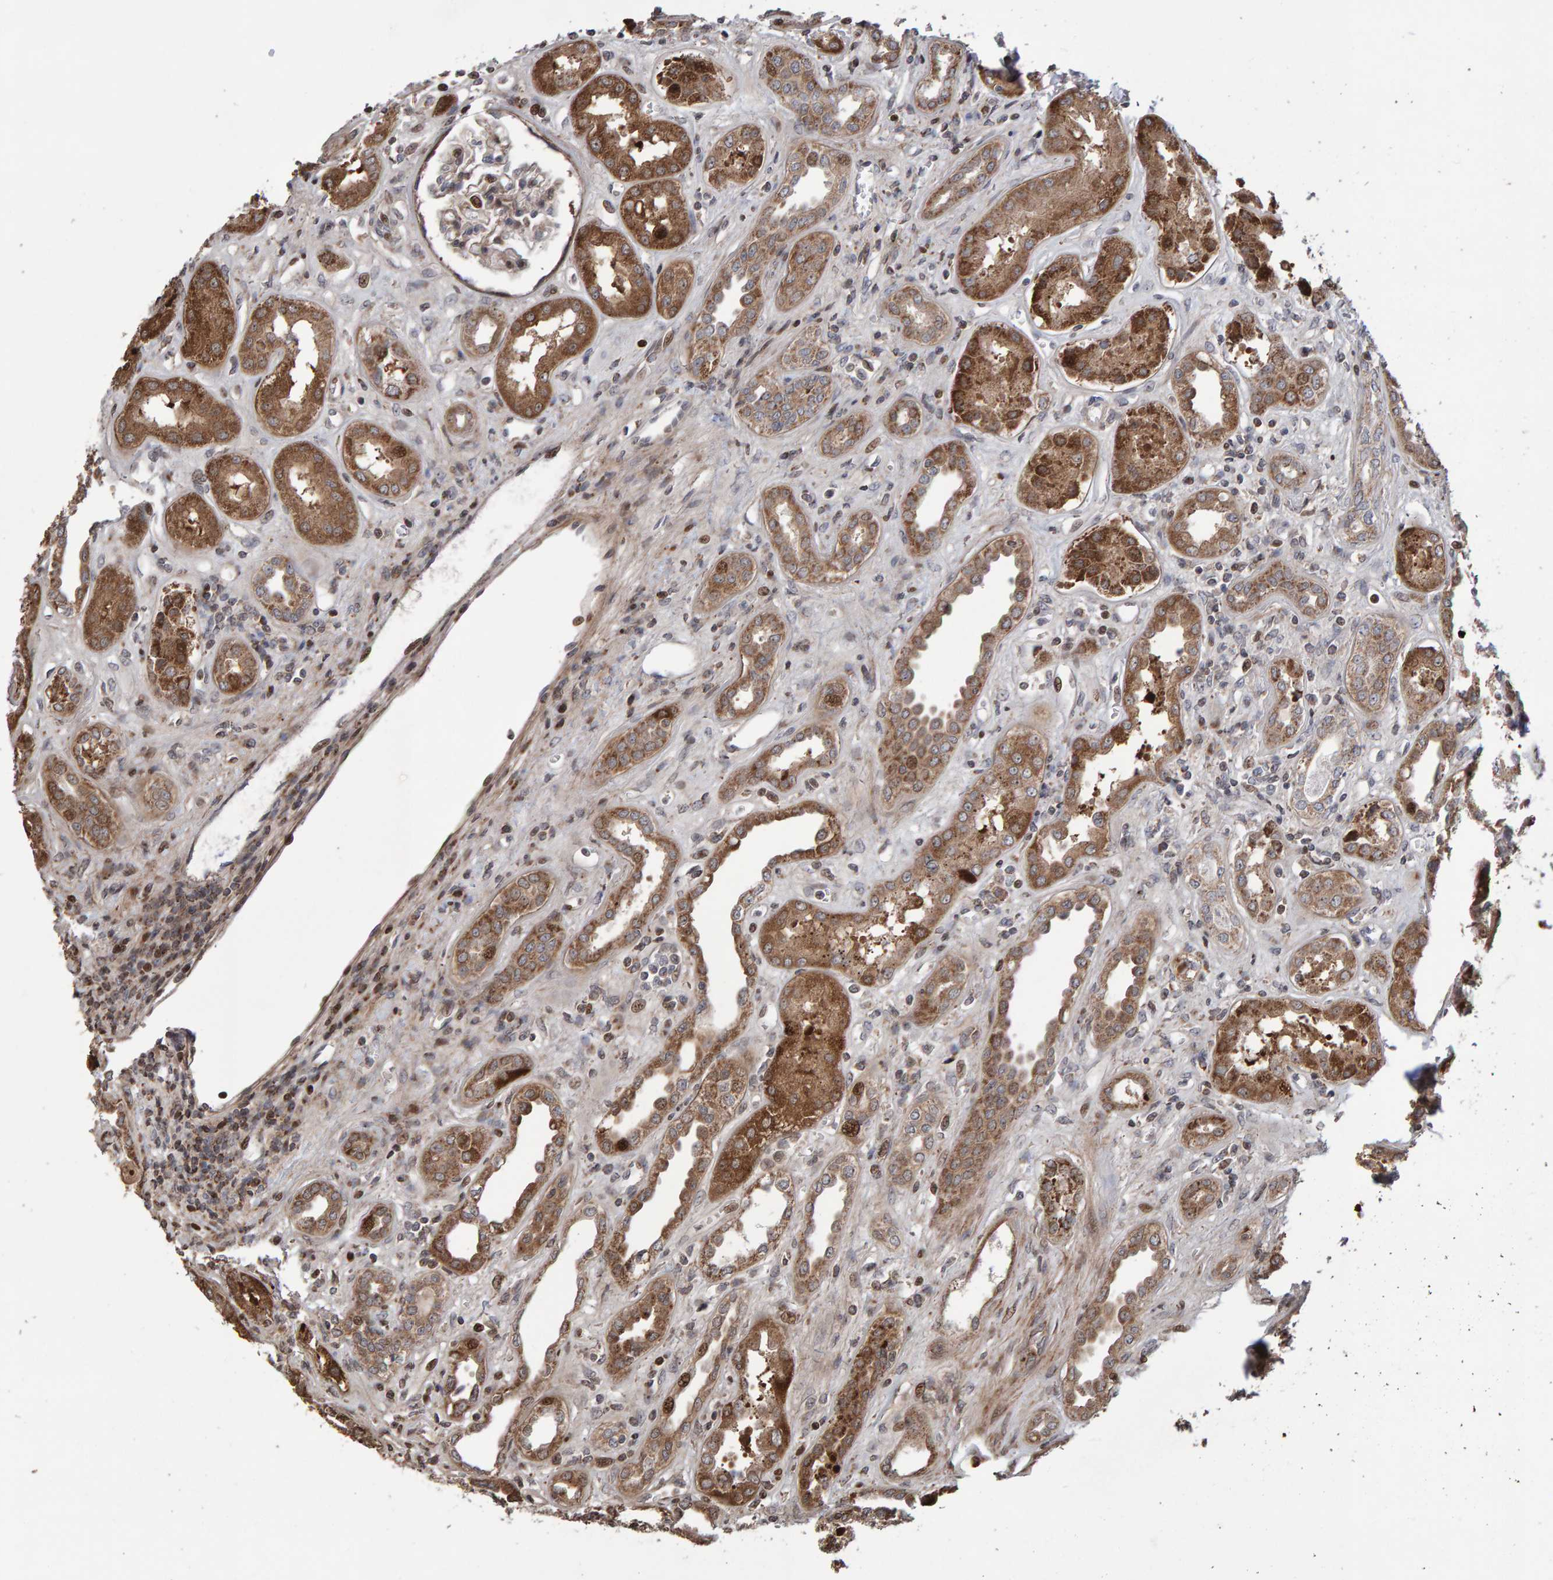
{"staining": {"intensity": "moderate", "quantity": "<25%", "location": "cytoplasmic/membranous,nuclear"}, "tissue": "kidney", "cell_type": "Cells in glomeruli", "image_type": "normal", "snomed": [{"axis": "morphology", "description": "Normal tissue, NOS"}, {"axis": "topography", "description": "Kidney"}], "caption": "Kidney stained with DAB immunohistochemistry displays low levels of moderate cytoplasmic/membranous,nuclear expression in about <25% of cells in glomeruli.", "gene": "PECR", "patient": {"sex": "male", "age": 59}}